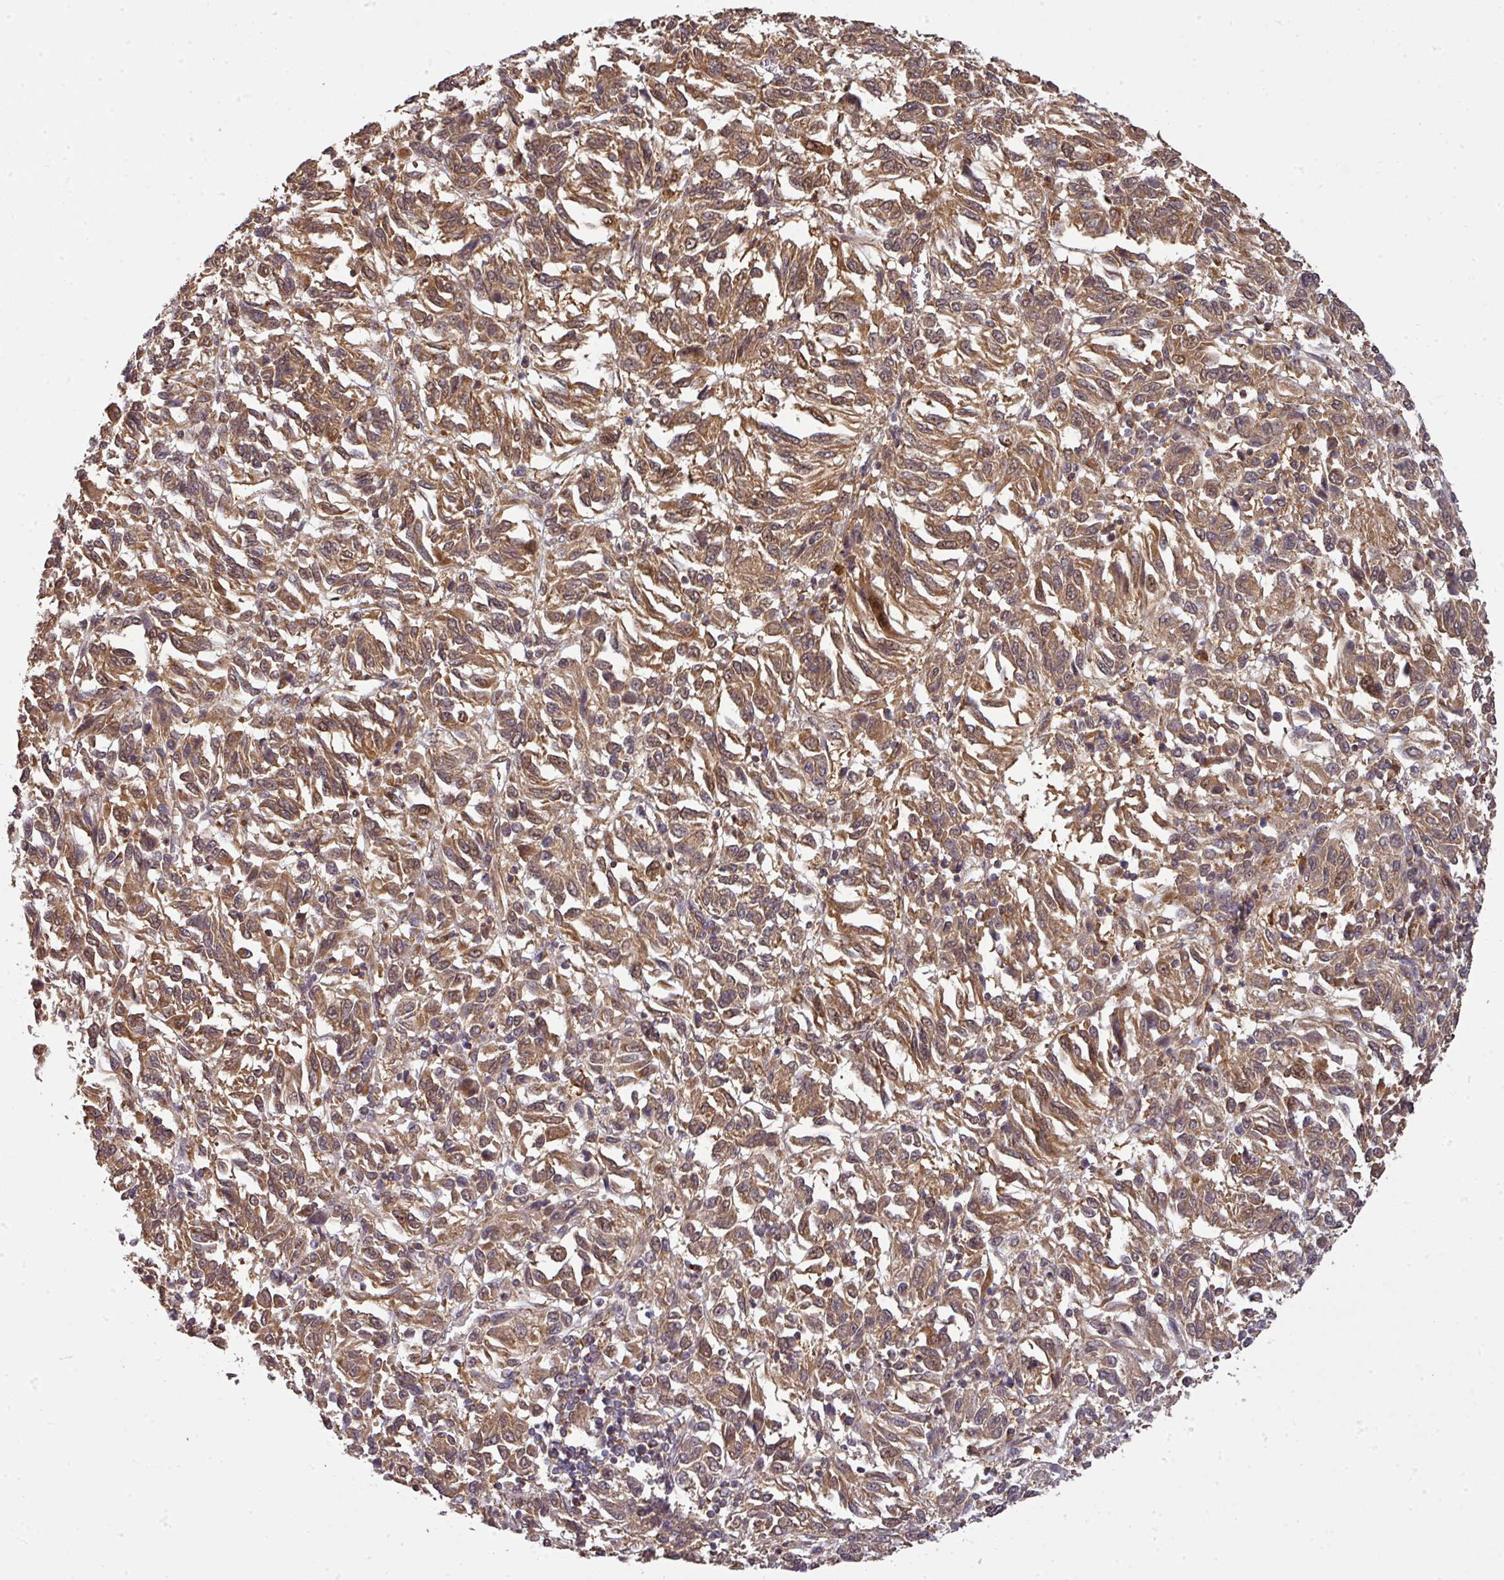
{"staining": {"intensity": "moderate", "quantity": ">75%", "location": "cytoplasmic/membranous,nuclear"}, "tissue": "melanoma", "cell_type": "Tumor cells", "image_type": "cancer", "snomed": [{"axis": "morphology", "description": "Malignant melanoma, Metastatic site"}, {"axis": "topography", "description": "Lung"}], "caption": "Immunohistochemistry (DAB) staining of malignant melanoma (metastatic site) displays moderate cytoplasmic/membranous and nuclear protein staining in approximately >75% of tumor cells.", "gene": "ARPIN", "patient": {"sex": "male", "age": 64}}